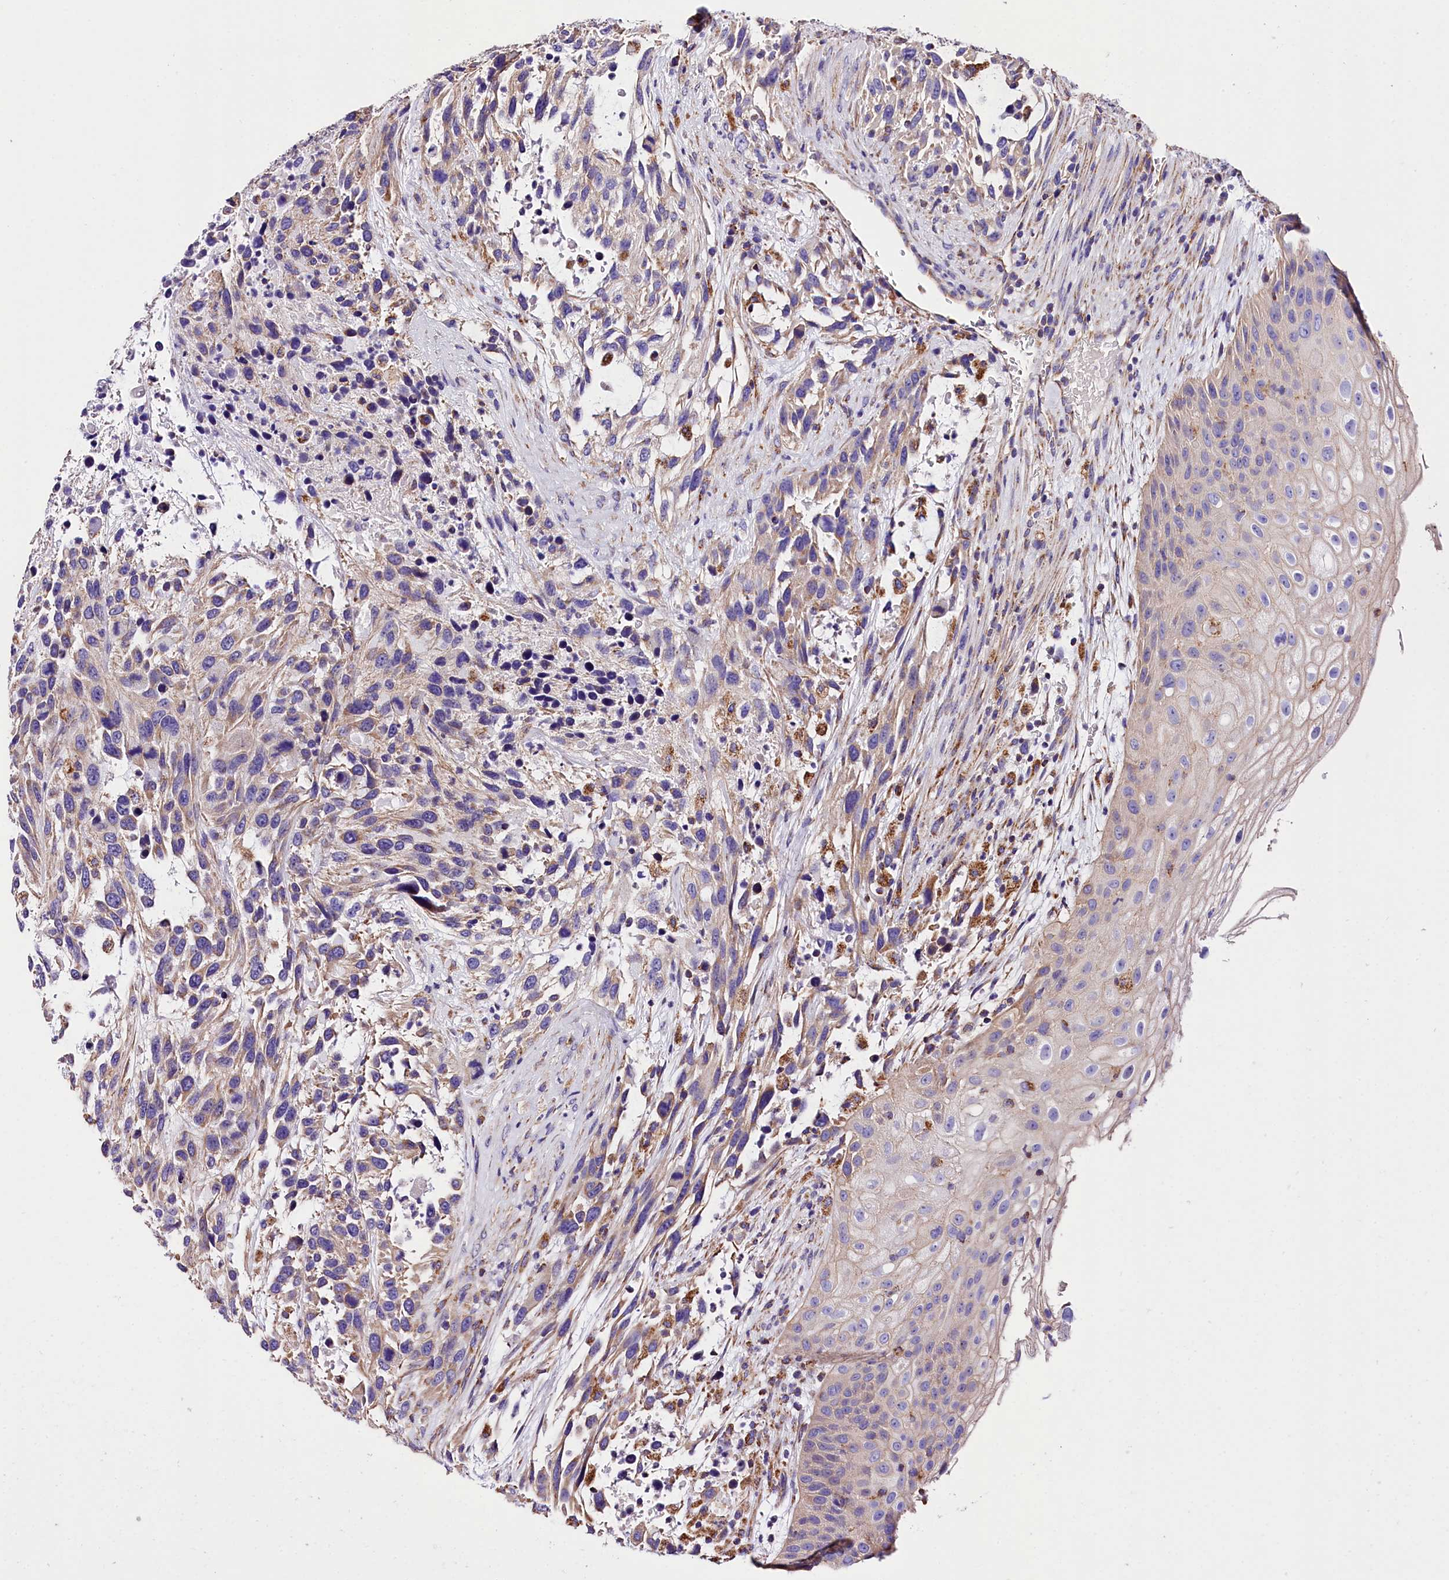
{"staining": {"intensity": "weak", "quantity": "<25%", "location": "cytoplasmic/membranous"}, "tissue": "urothelial cancer", "cell_type": "Tumor cells", "image_type": "cancer", "snomed": [{"axis": "morphology", "description": "Urothelial carcinoma, High grade"}, {"axis": "topography", "description": "Urinary bladder"}], "caption": "Urothelial cancer was stained to show a protein in brown. There is no significant staining in tumor cells.", "gene": "ACAA2", "patient": {"sex": "female", "age": 70}}